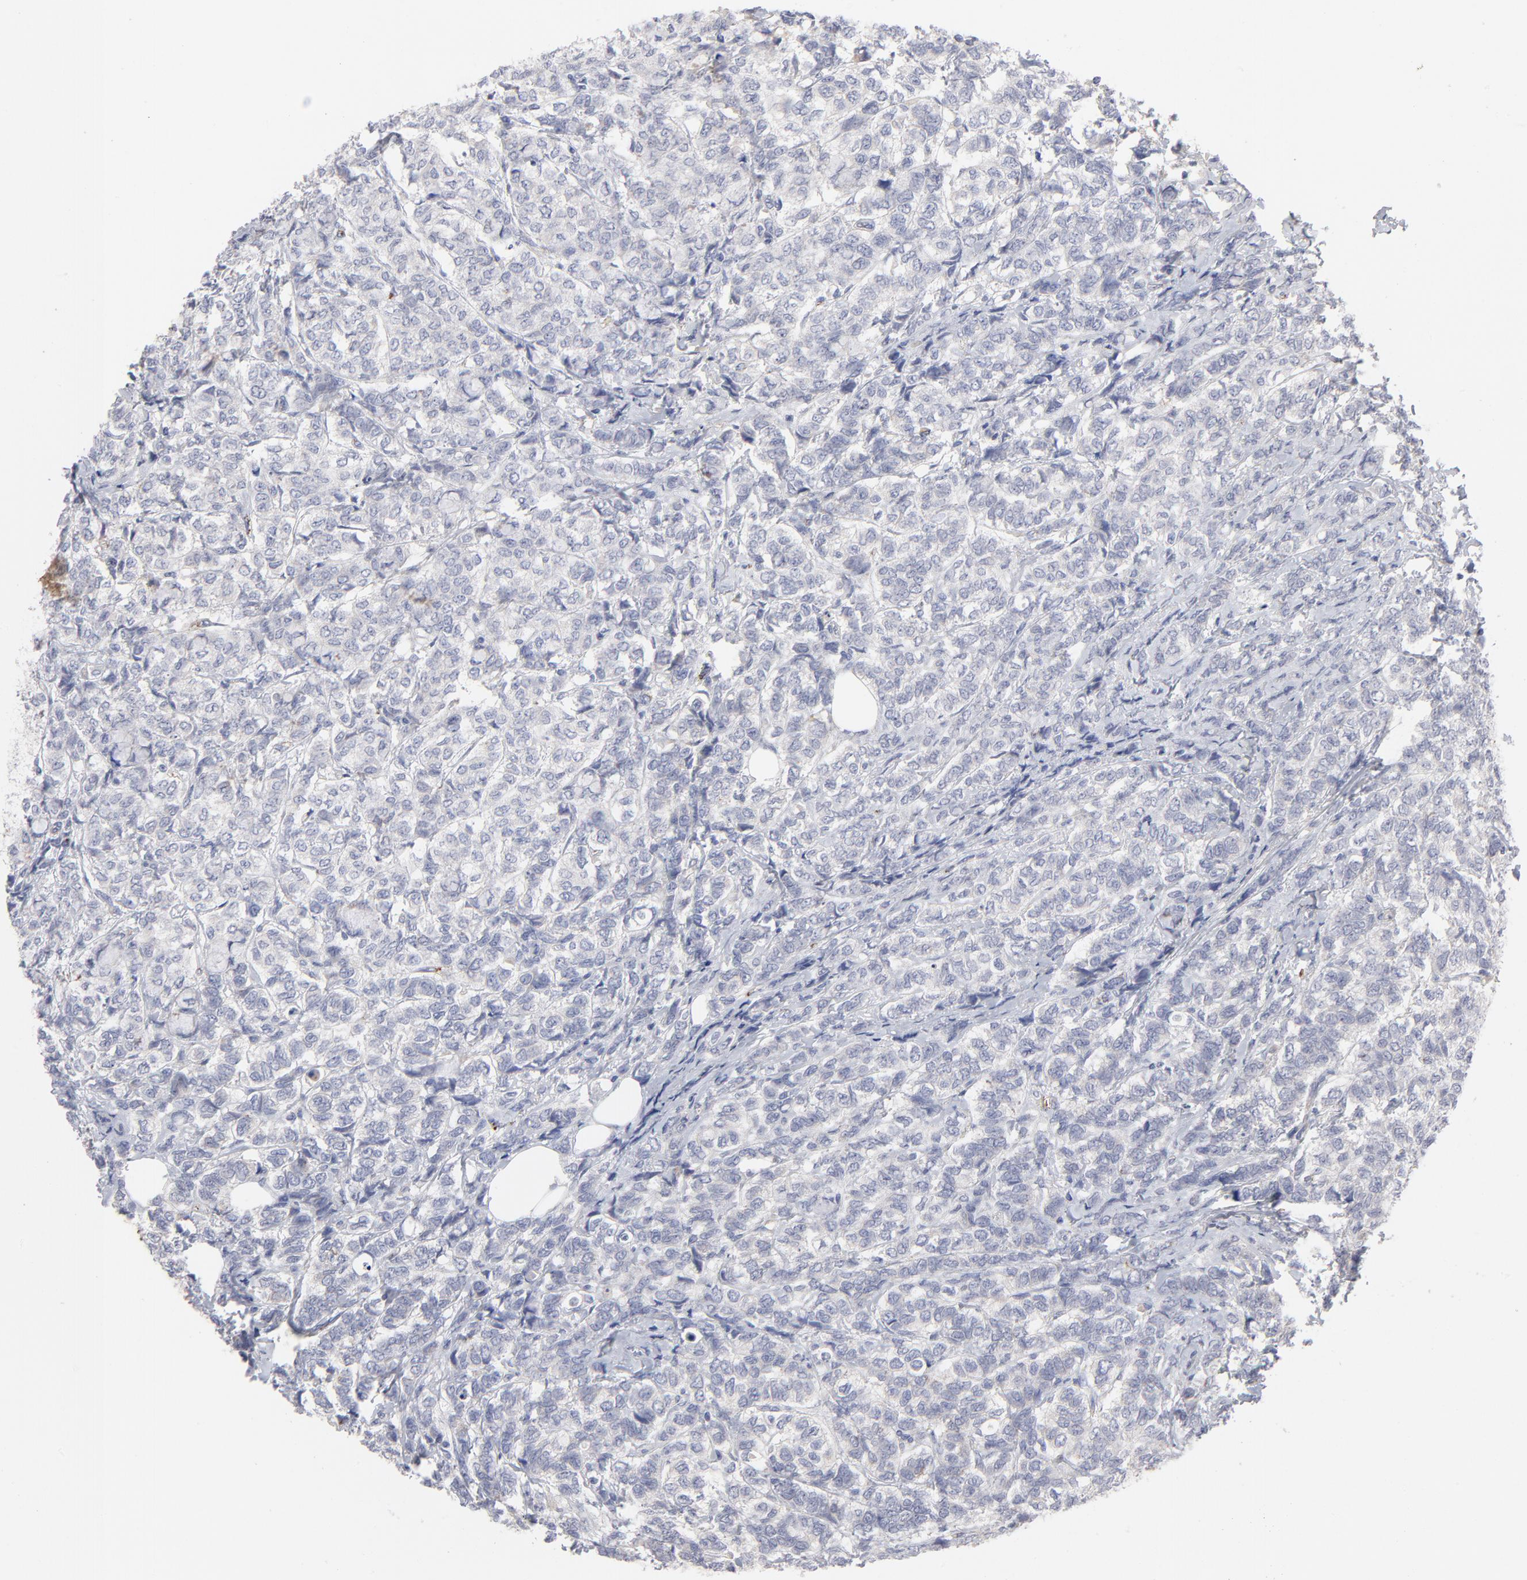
{"staining": {"intensity": "negative", "quantity": "none", "location": "none"}, "tissue": "breast cancer", "cell_type": "Tumor cells", "image_type": "cancer", "snomed": [{"axis": "morphology", "description": "Lobular carcinoma"}, {"axis": "topography", "description": "Breast"}], "caption": "A histopathology image of human breast lobular carcinoma is negative for staining in tumor cells.", "gene": "CCR3", "patient": {"sex": "female", "age": 60}}